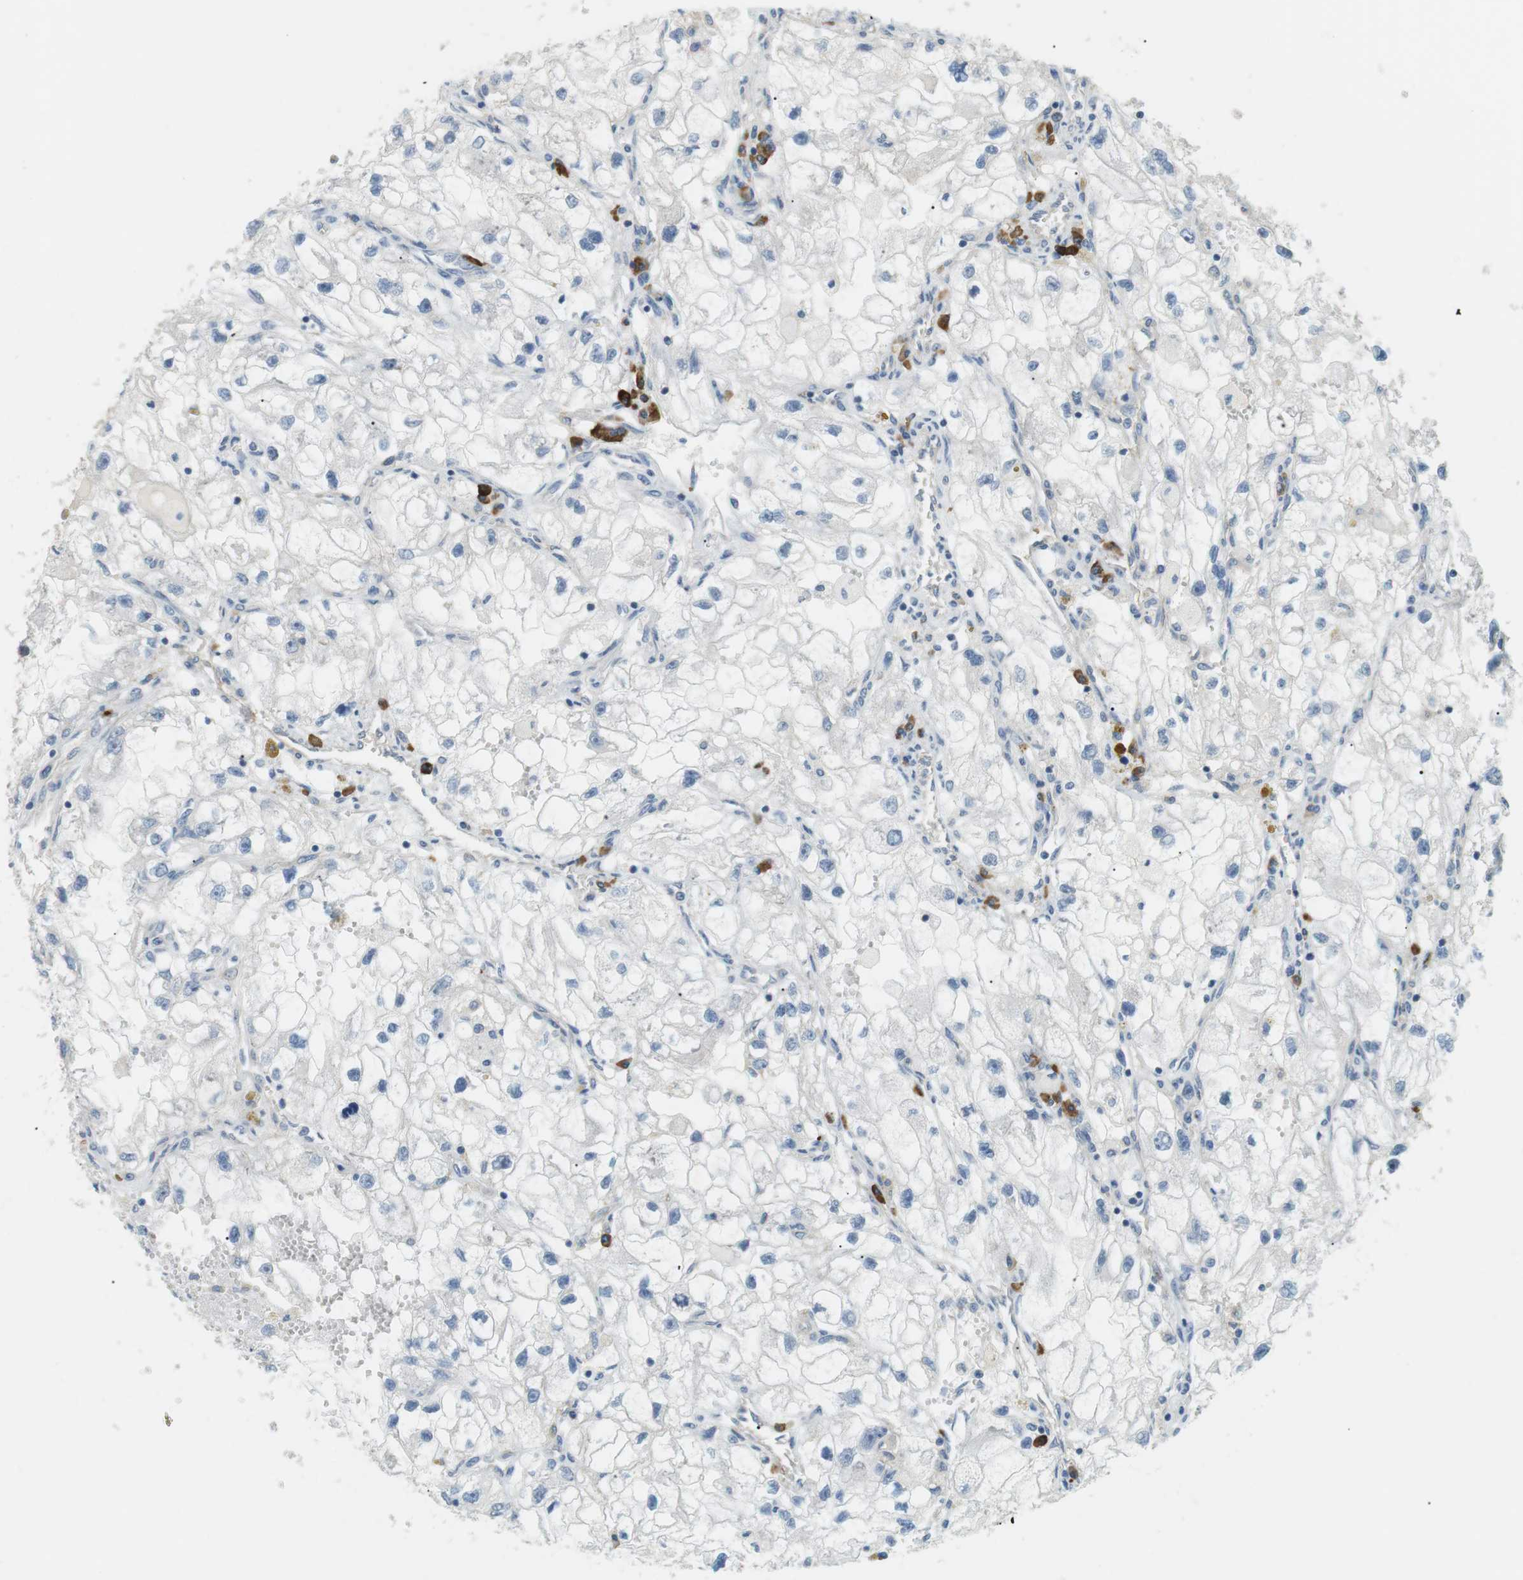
{"staining": {"intensity": "negative", "quantity": "none", "location": "none"}, "tissue": "renal cancer", "cell_type": "Tumor cells", "image_type": "cancer", "snomed": [{"axis": "morphology", "description": "Adenocarcinoma, NOS"}, {"axis": "topography", "description": "Kidney"}], "caption": "A micrograph of human renal adenocarcinoma is negative for staining in tumor cells.", "gene": "TMEM200A", "patient": {"sex": "female", "age": 70}}